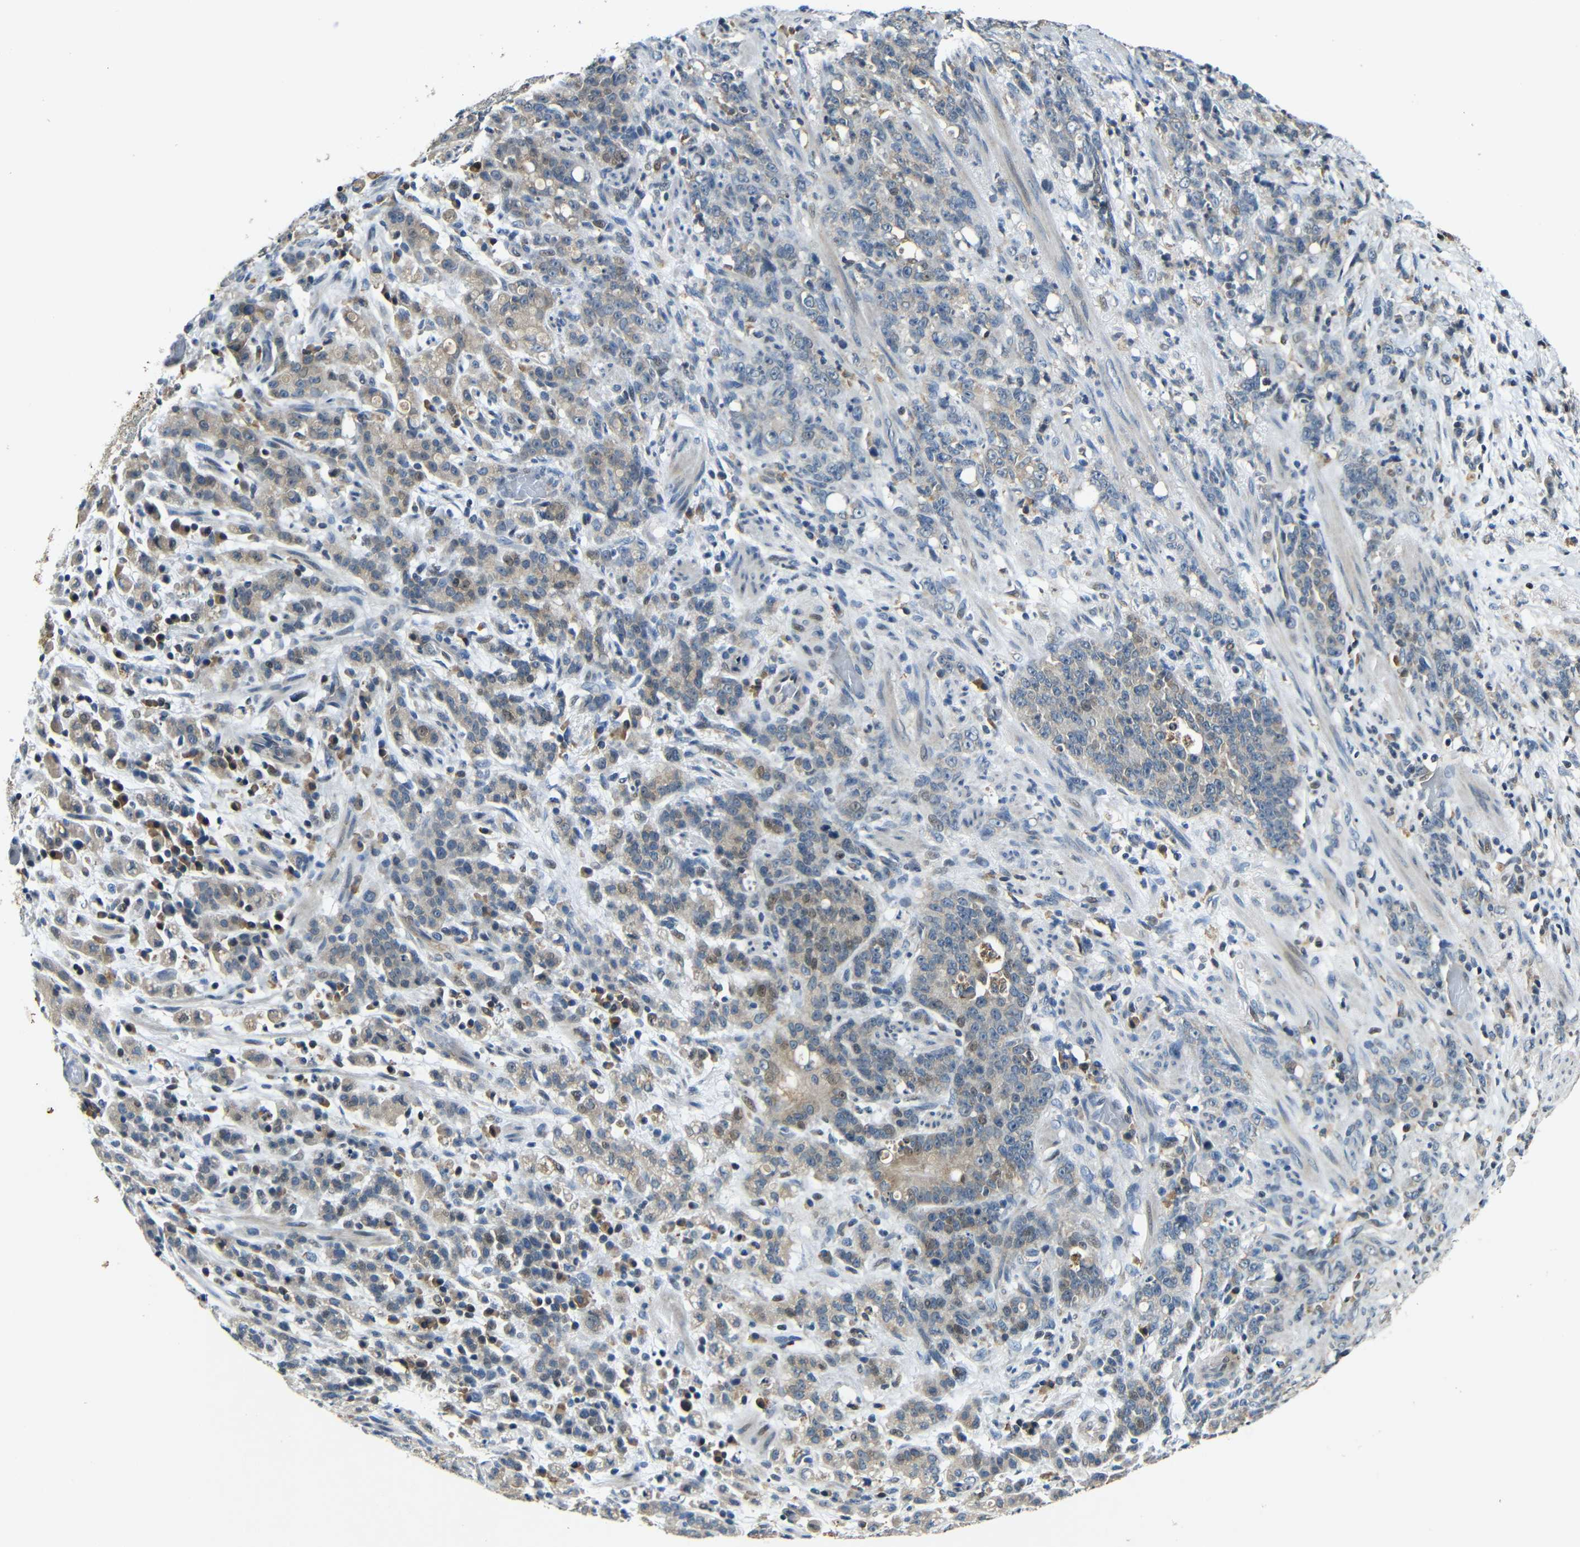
{"staining": {"intensity": "weak", "quantity": ">75%", "location": "cytoplasmic/membranous,nuclear"}, "tissue": "stomach cancer", "cell_type": "Tumor cells", "image_type": "cancer", "snomed": [{"axis": "morphology", "description": "Adenocarcinoma, NOS"}, {"axis": "topography", "description": "Stomach, lower"}], "caption": "The immunohistochemical stain highlights weak cytoplasmic/membranous and nuclear staining in tumor cells of stomach cancer tissue. The staining was performed using DAB to visualize the protein expression in brown, while the nuclei were stained in blue with hematoxylin (Magnification: 20x).", "gene": "KAZALD1", "patient": {"sex": "male", "age": 88}}